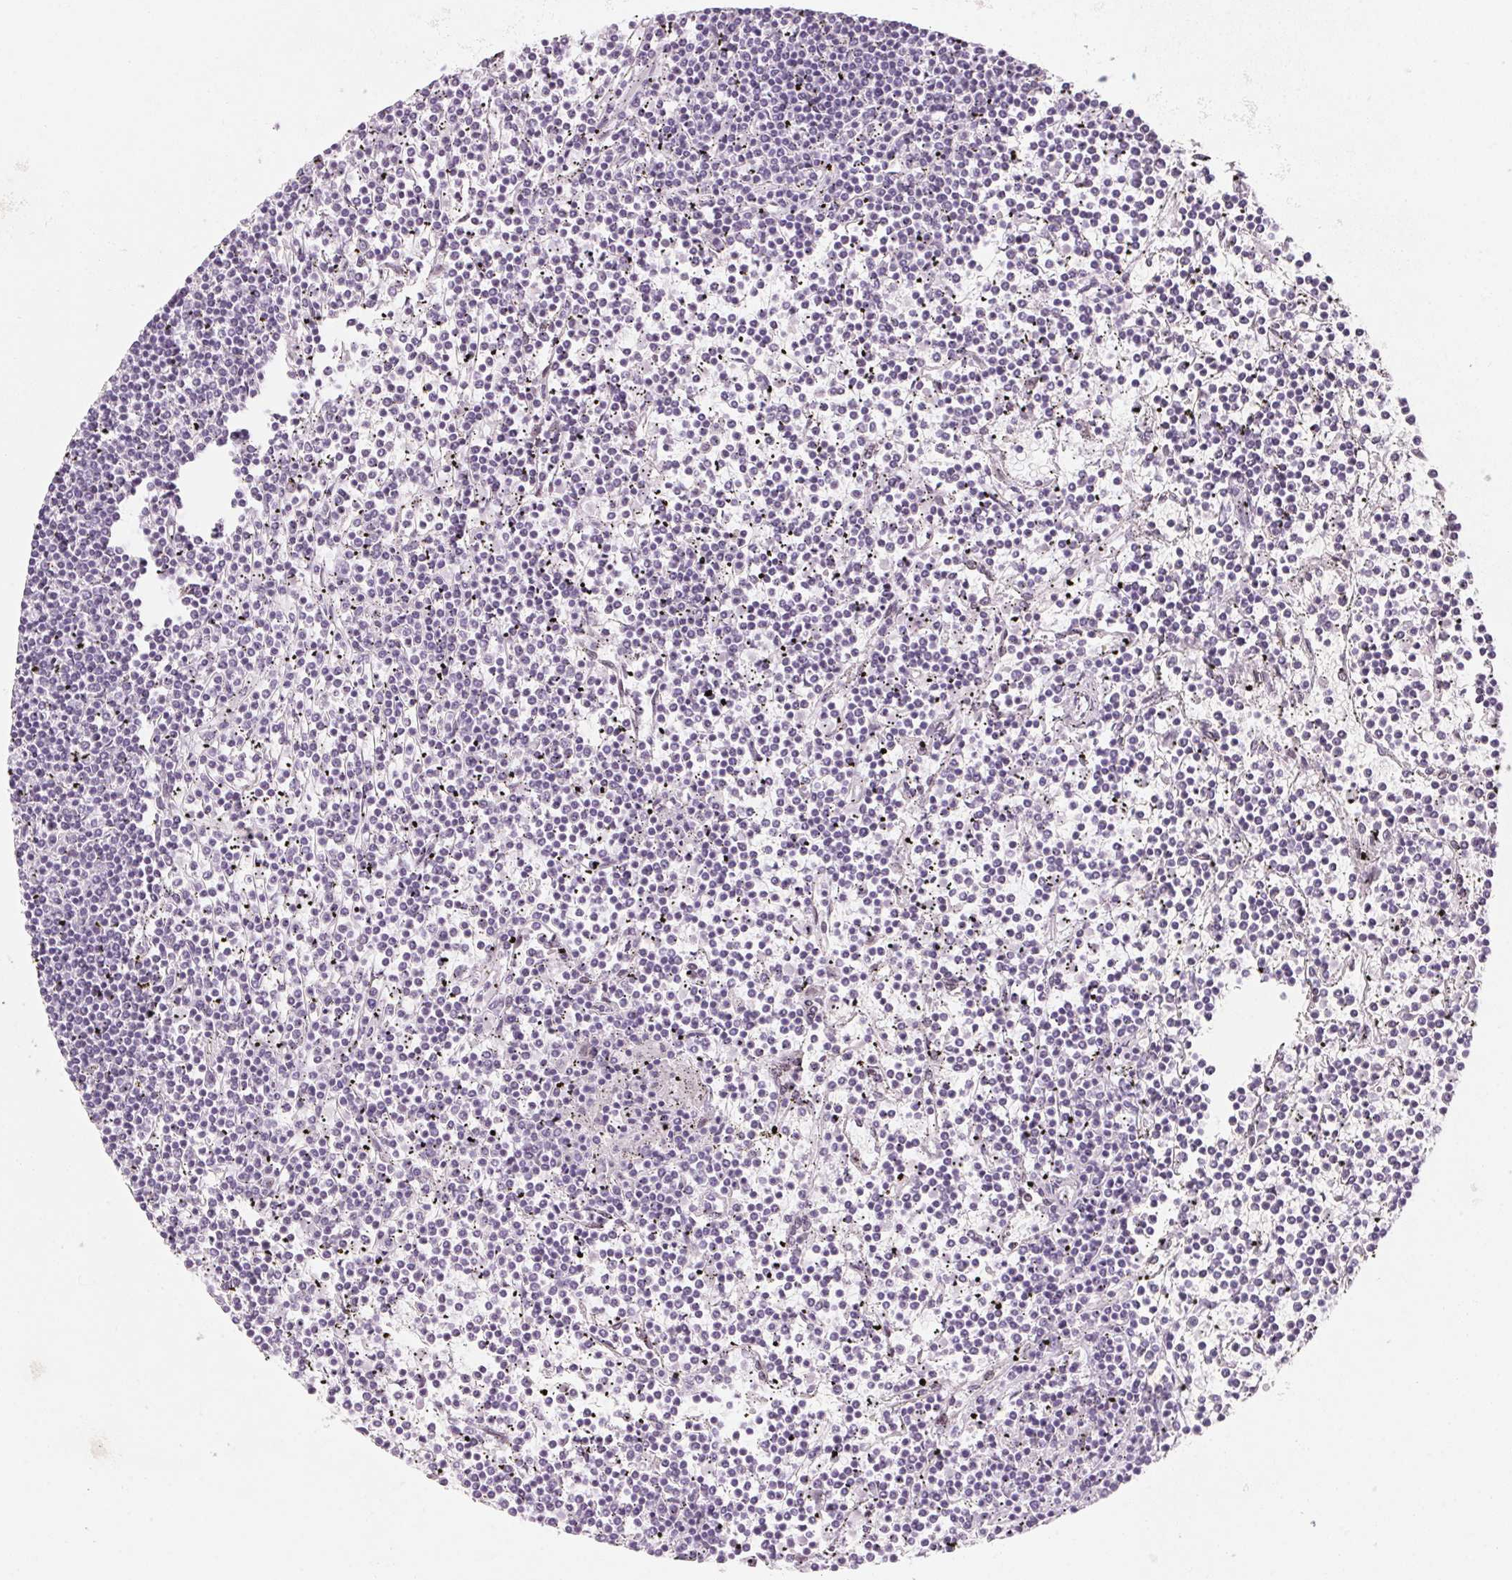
{"staining": {"intensity": "negative", "quantity": "none", "location": "none"}, "tissue": "lymphoma", "cell_type": "Tumor cells", "image_type": "cancer", "snomed": [{"axis": "morphology", "description": "Malignant lymphoma, non-Hodgkin's type, Low grade"}, {"axis": "topography", "description": "Spleen"}], "caption": "The photomicrograph displays no staining of tumor cells in malignant lymphoma, non-Hodgkin's type (low-grade). (DAB immunohistochemistry with hematoxylin counter stain).", "gene": "KCNQ2", "patient": {"sex": "female", "age": 19}}